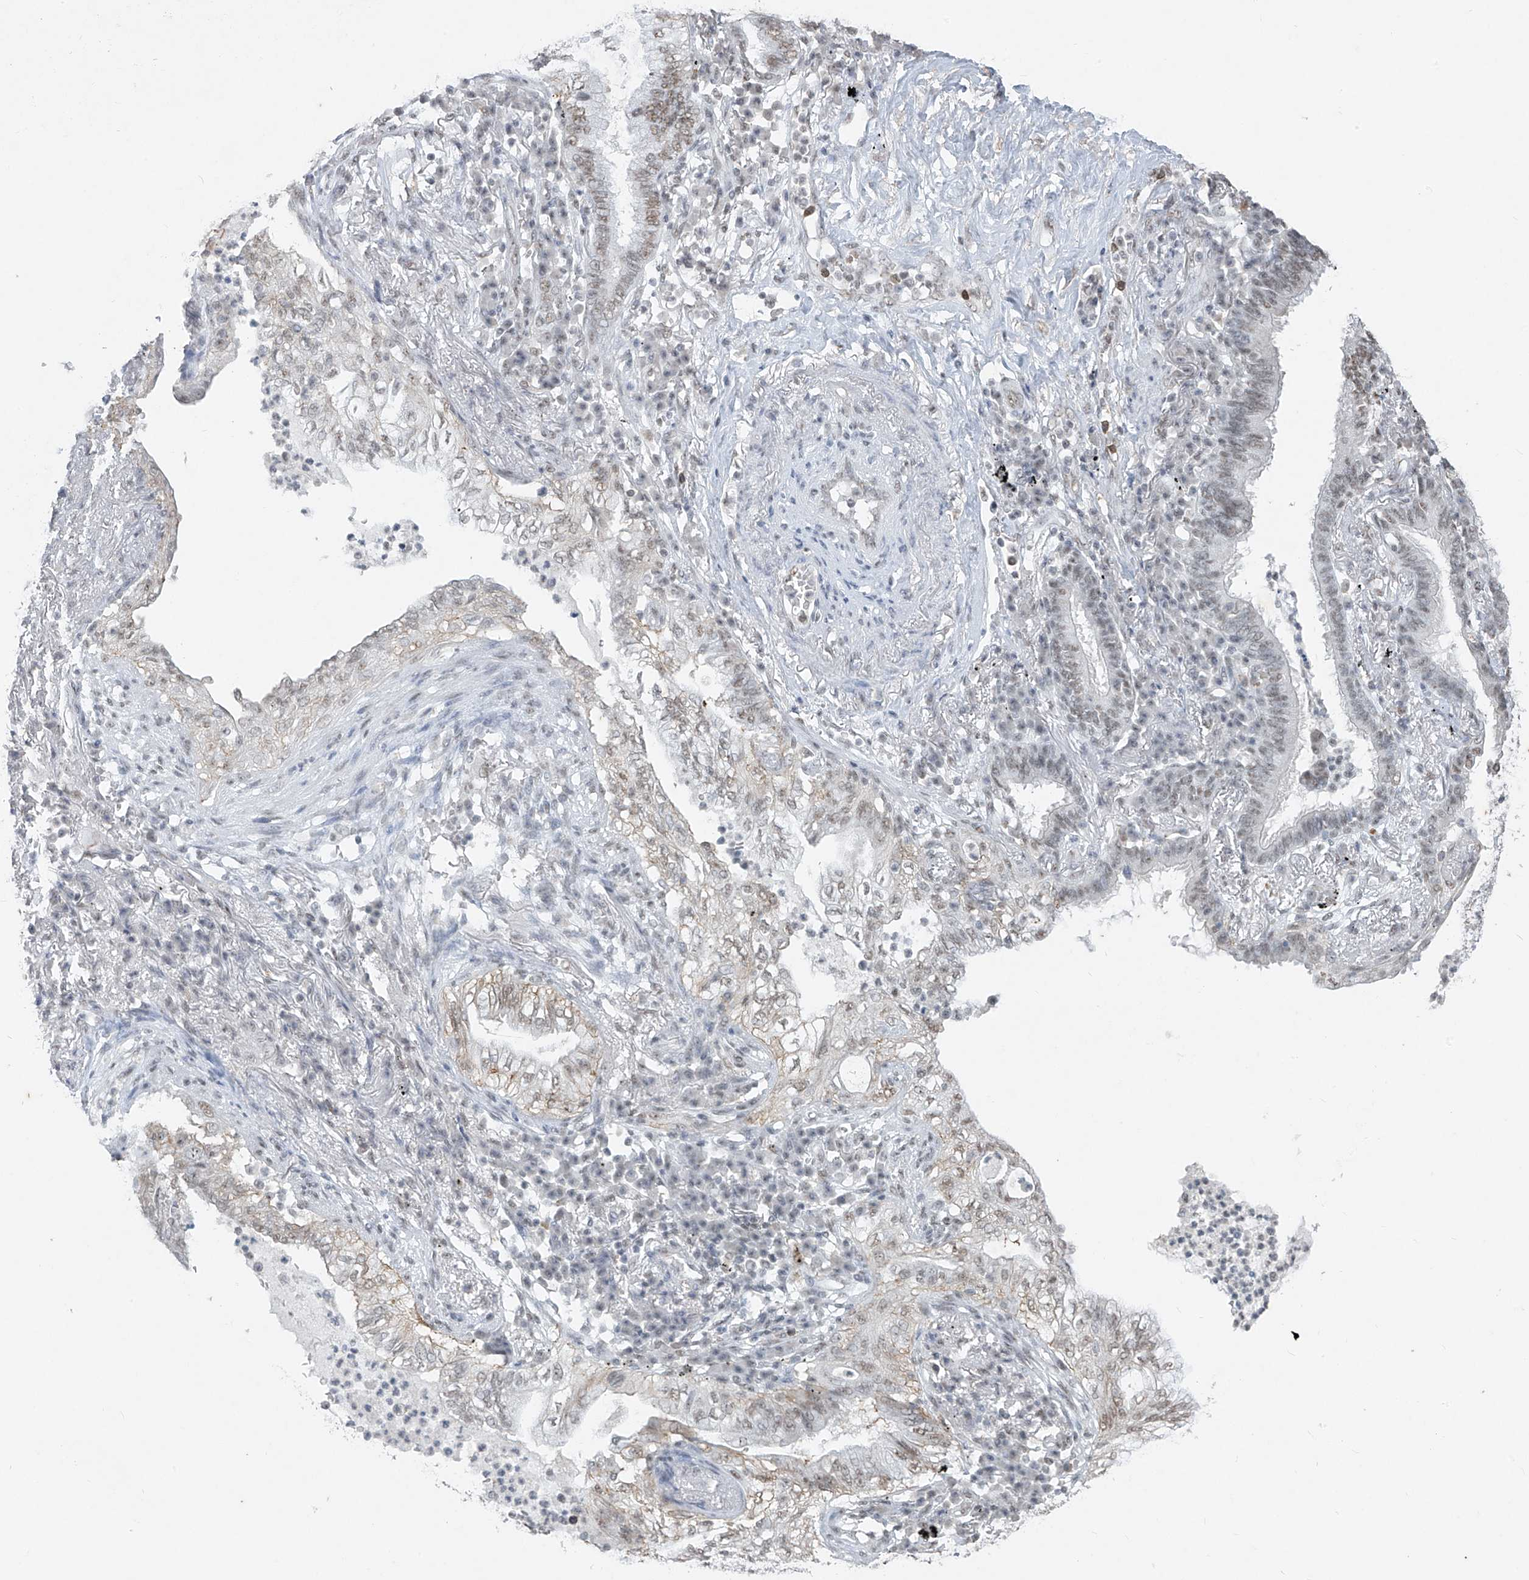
{"staining": {"intensity": "weak", "quantity": "25%-75%", "location": "nuclear"}, "tissue": "lung cancer", "cell_type": "Tumor cells", "image_type": "cancer", "snomed": [{"axis": "morphology", "description": "Normal tissue, NOS"}, {"axis": "morphology", "description": "Adenocarcinoma, NOS"}, {"axis": "topography", "description": "Bronchus"}, {"axis": "topography", "description": "Lung"}], "caption": "Human lung cancer stained with a protein marker displays weak staining in tumor cells.", "gene": "TFEC", "patient": {"sex": "female", "age": 70}}